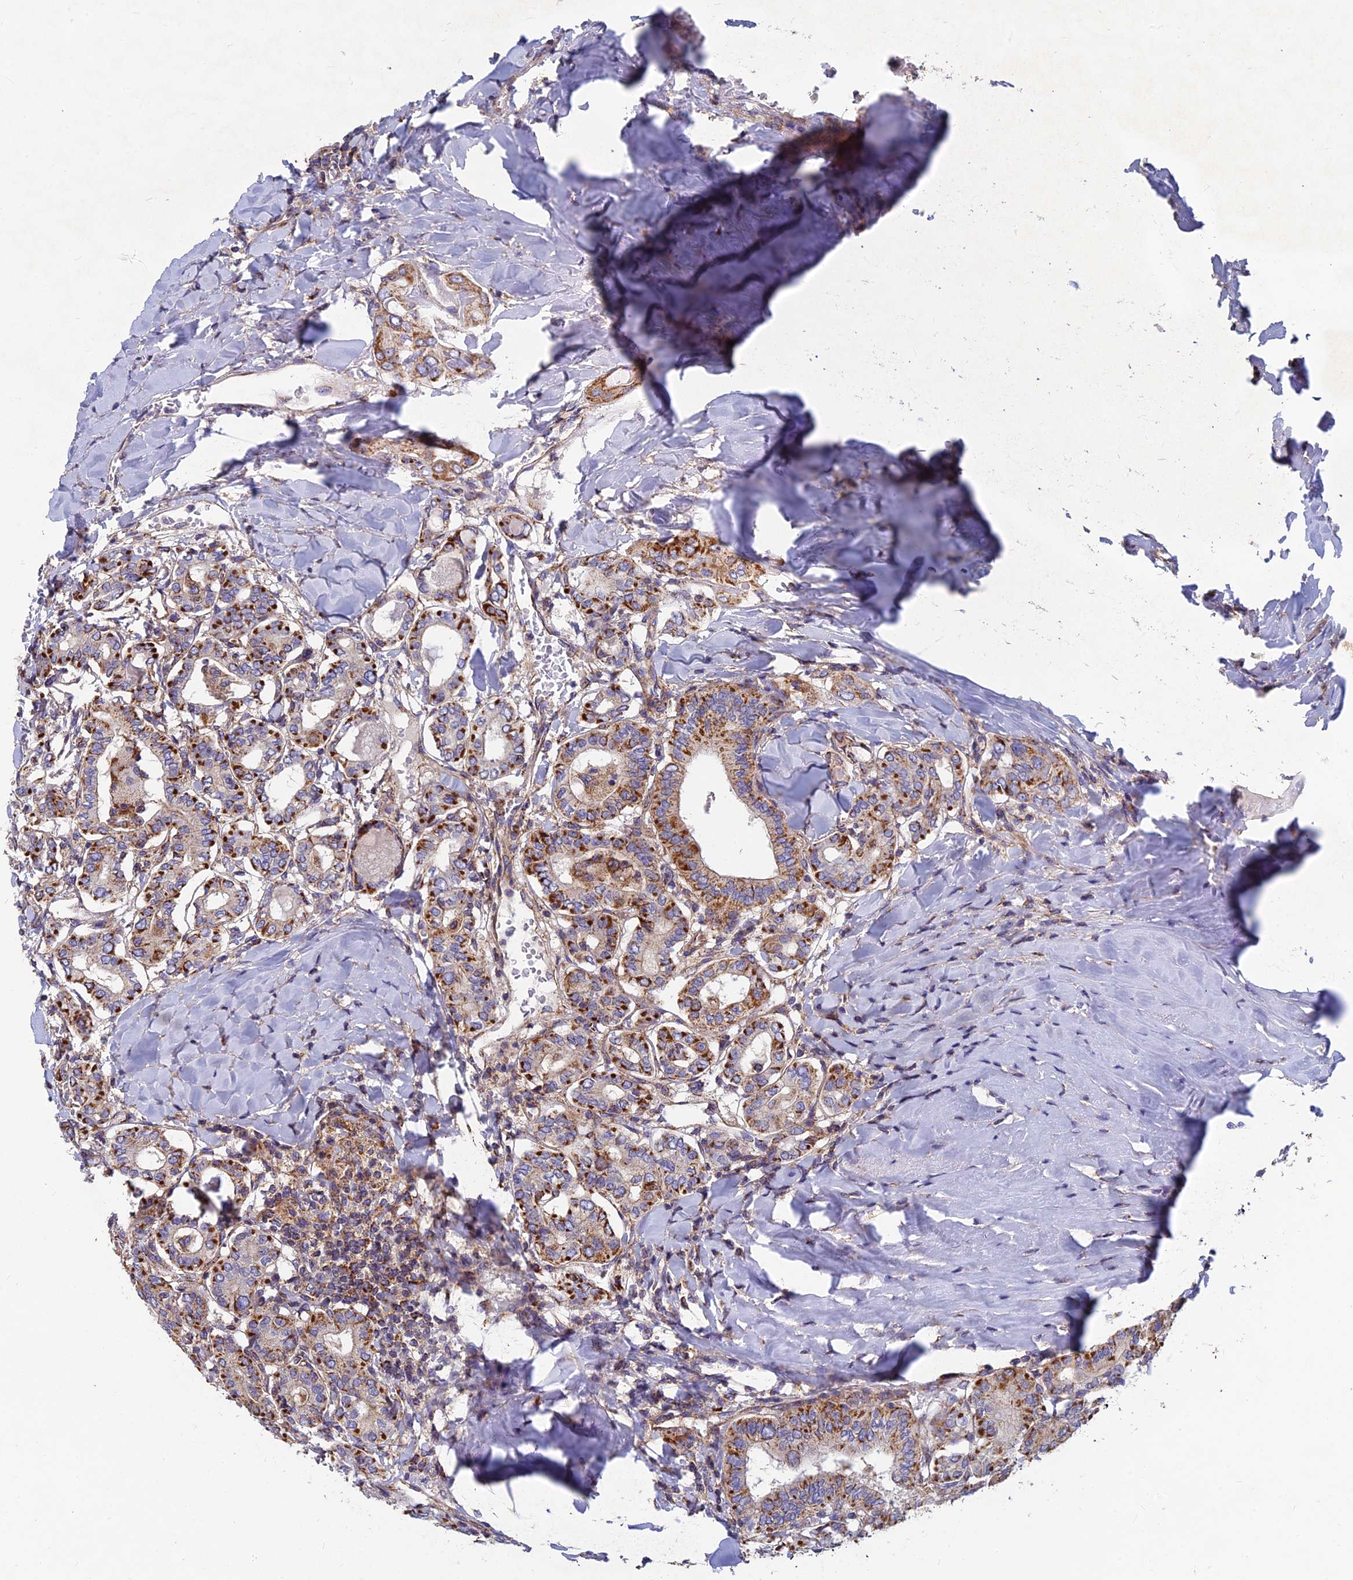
{"staining": {"intensity": "strong", "quantity": ">75%", "location": "cytoplasmic/membranous"}, "tissue": "thyroid cancer", "cell_type": "Tumor cells", "image_type": "cancer", "snomed": [{"axis": "morphology", "description": "Papillary adenocarcinoma, NOS"}, {"axis": "topography", "description": "Thyroid gland"}], "caption": "A micrograph showing strong cytoplasmic/membranous expression in about >75% of tumor cells in papillary adenocarcinoma (thyroid), as visualized by brown immunohistochemical staining.", "gene": "MRPS9", "patient": {"sex": "female", "age": 72}}